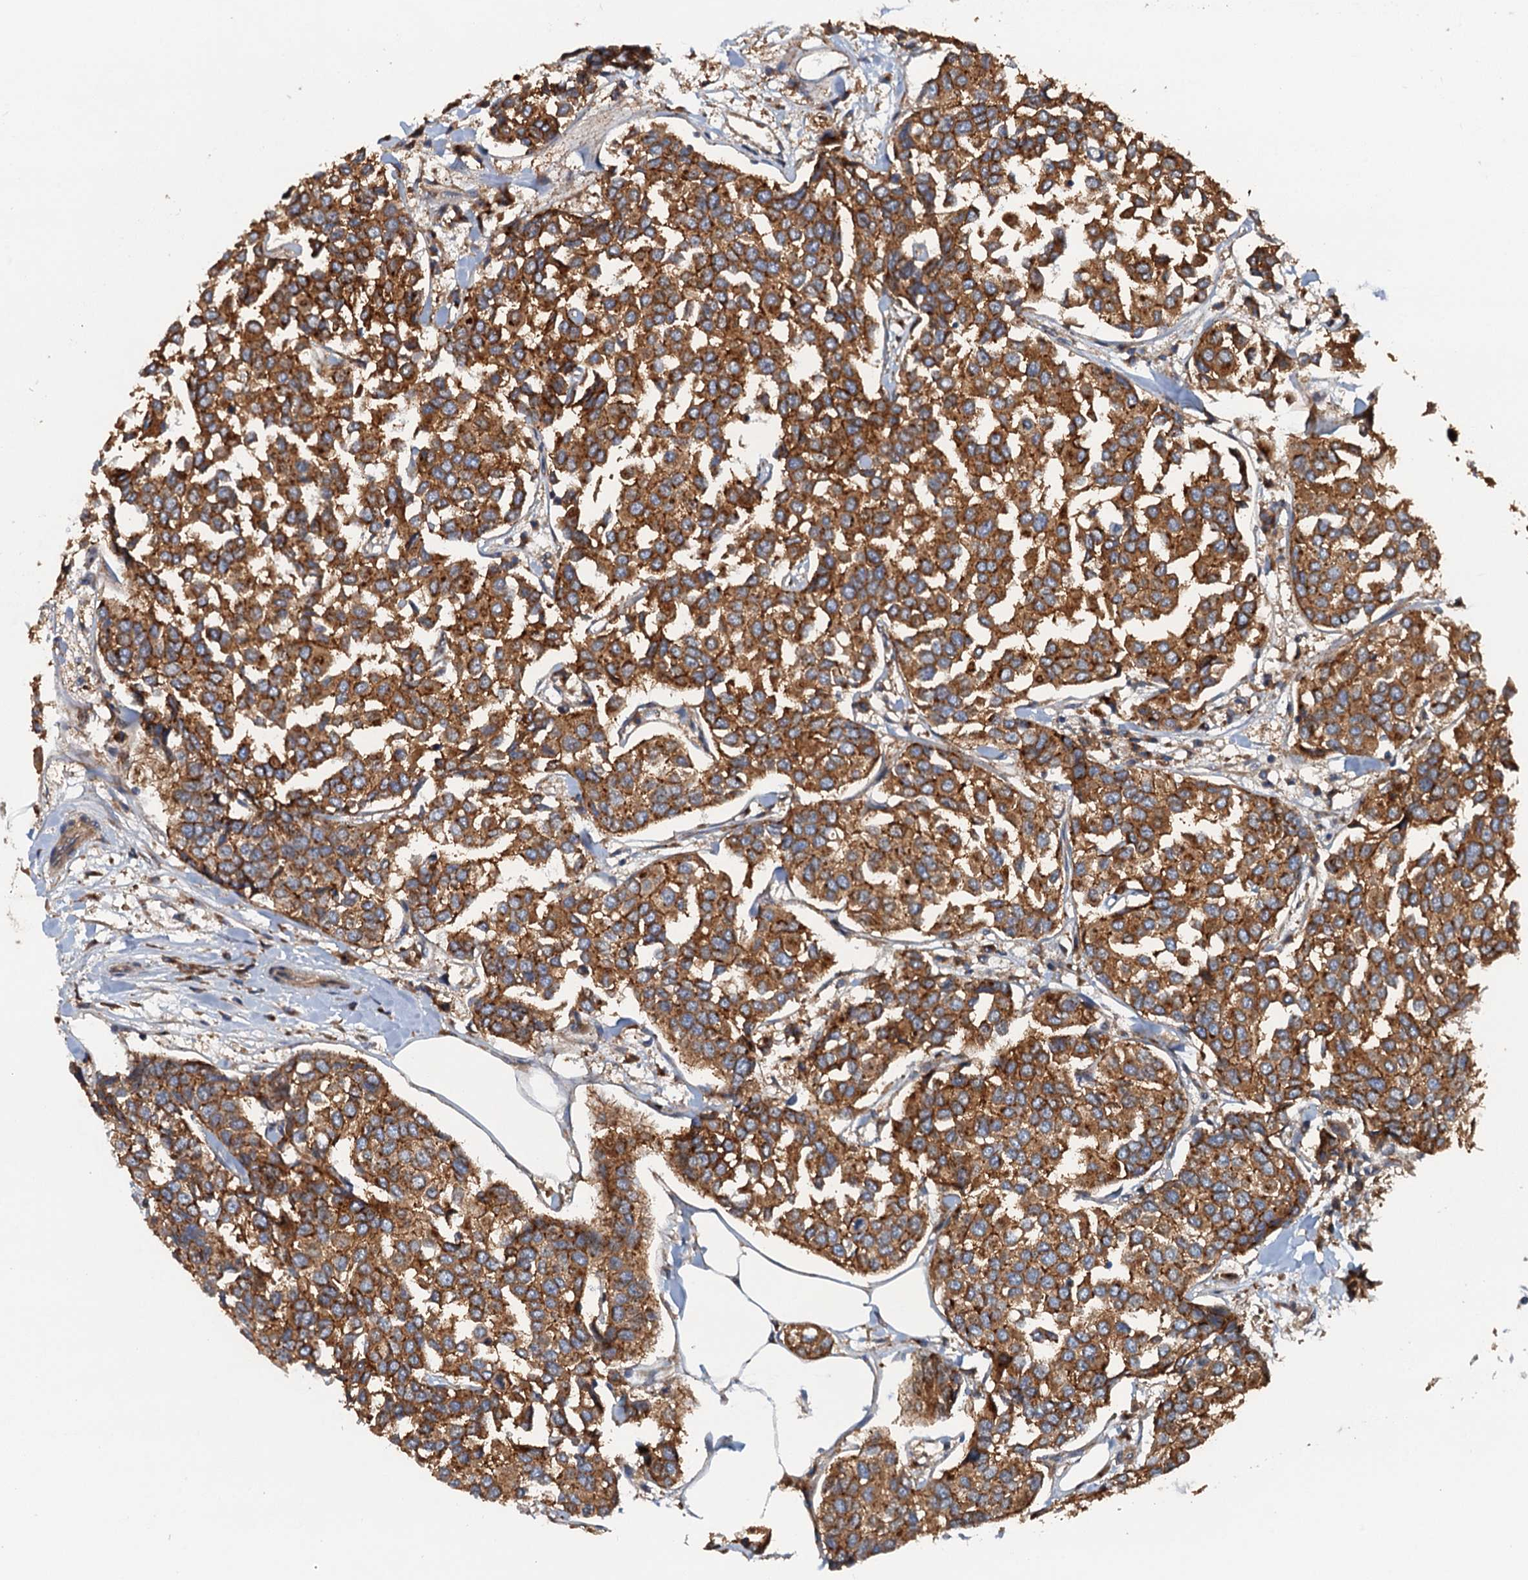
{"staining": {"intensity": "moderate", "quantity": ">75%", "location": "cytoplasmic/membranous"}, "tissue": "breast cancer", "cell_type": "Tumor cells", "image_type": "cancer", "snomed": [{"axis": "morphology", "description": "Duct carcinoma"}, {"axis": "topography", "description": "Breast"}], "caption": "Brown immunohistochemical staining in breast cancer displays moderate cytoplasmic/membranous staining in approximately >75% of tumor cells. The staining was performed using DAB to visualize the protein expression in brown, while the nuclei were stained in blue with hematoxylin (Magnification: 20x).", "gene": "COG3", "patient": {"sex": "female", "age": 55}}